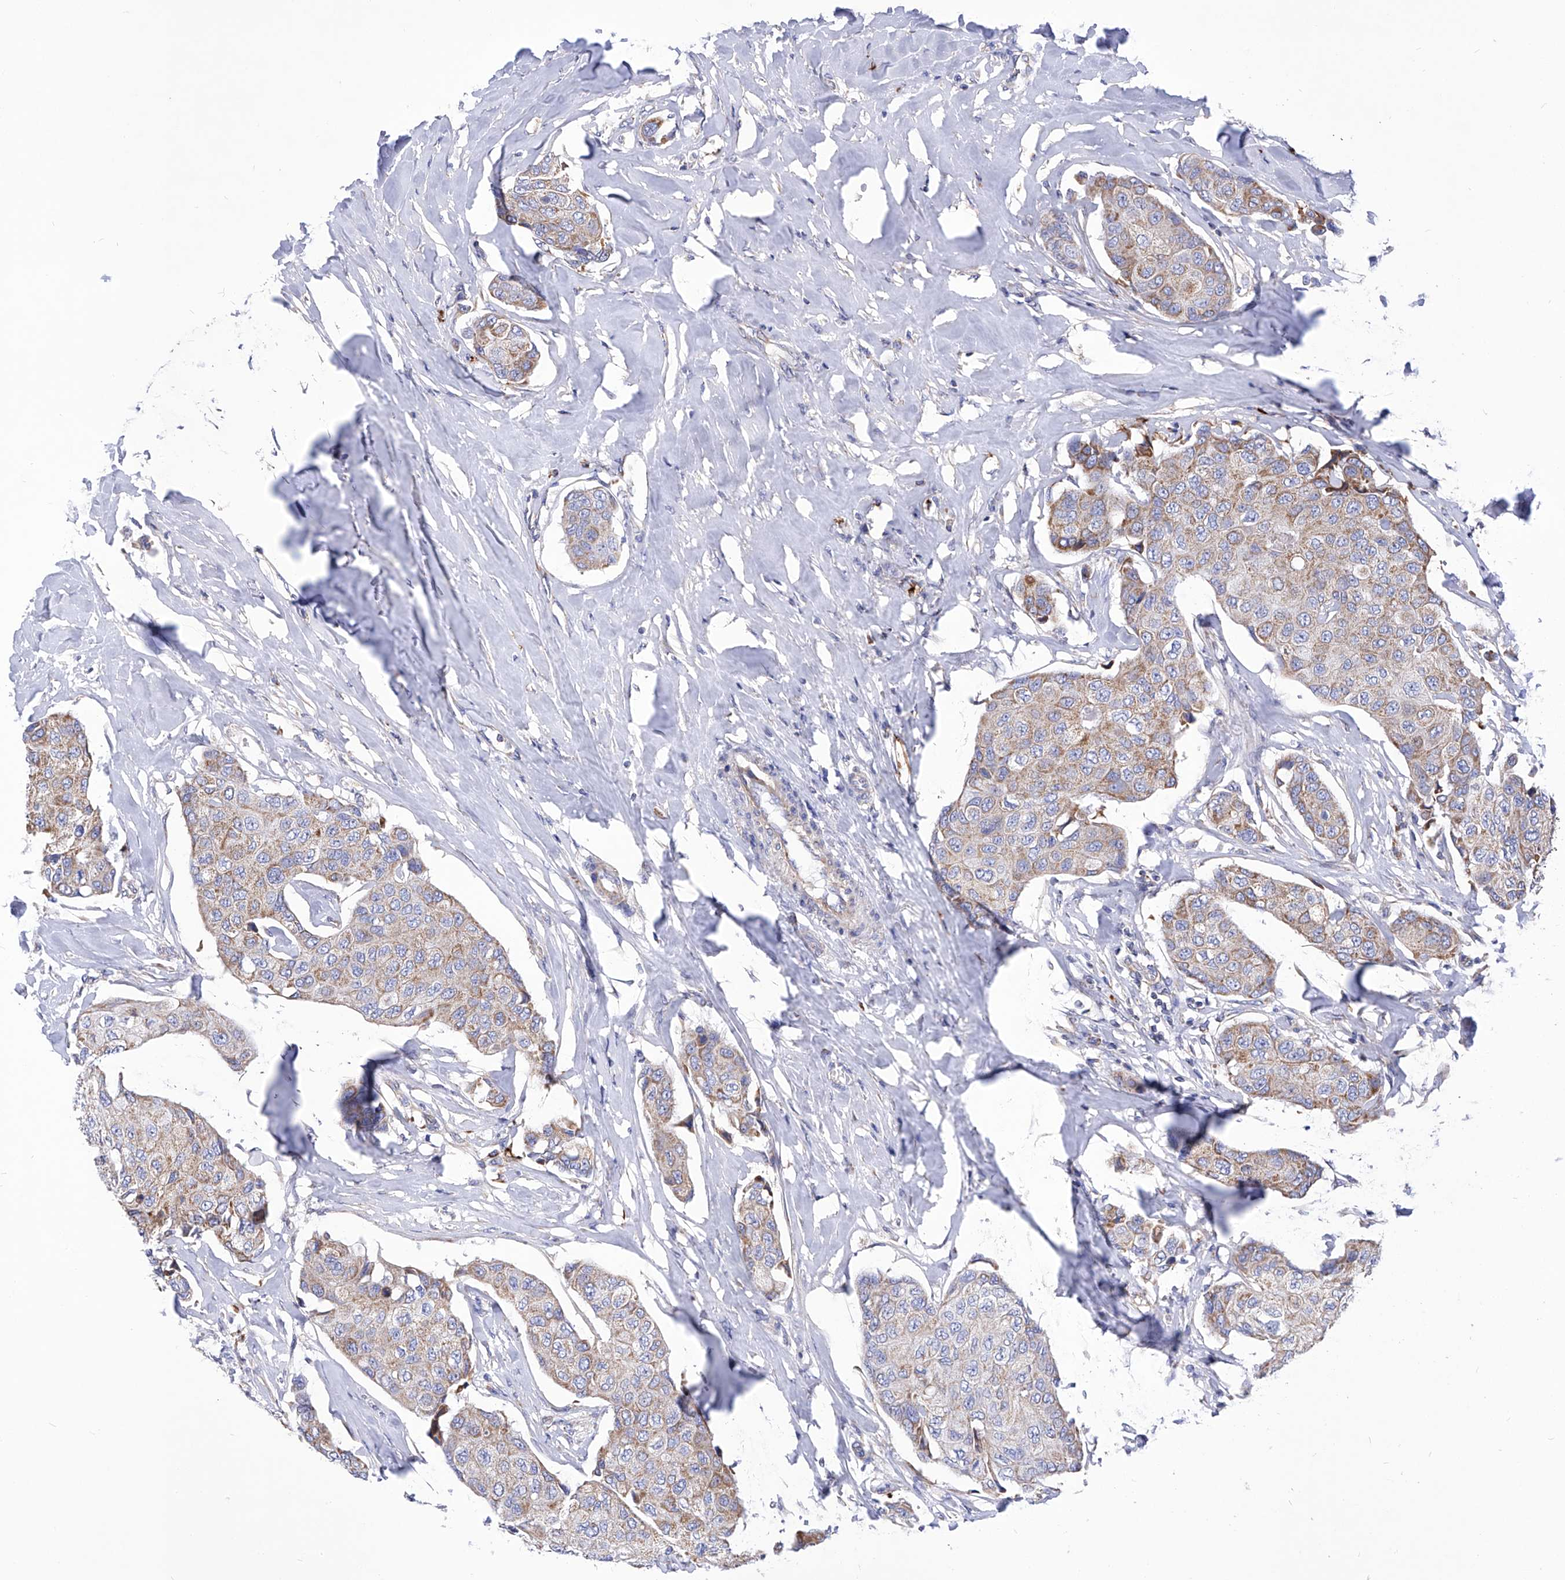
{"staining": {"intensity": "weak", "quantity": "25%-75%", "location": "cytoplasmic/membranous"}, "tissue": "breast cancer", "cell_type": "Tumor cells", "image_type": "cancer", "snomed": [{"axis": "morphology", "description": "Duct carcinoma"}, {"axis": "topography", "description": "Breast"}], "caption": "Immunohistochemical staining of human breast cancer (intraductal carcinoma) displays weak cytoplasmic/membranous protein staining in approximately 25%-75% of tumor cells.", "gene": "HRNR", "patient": {"sex": "female", "age": 80}}